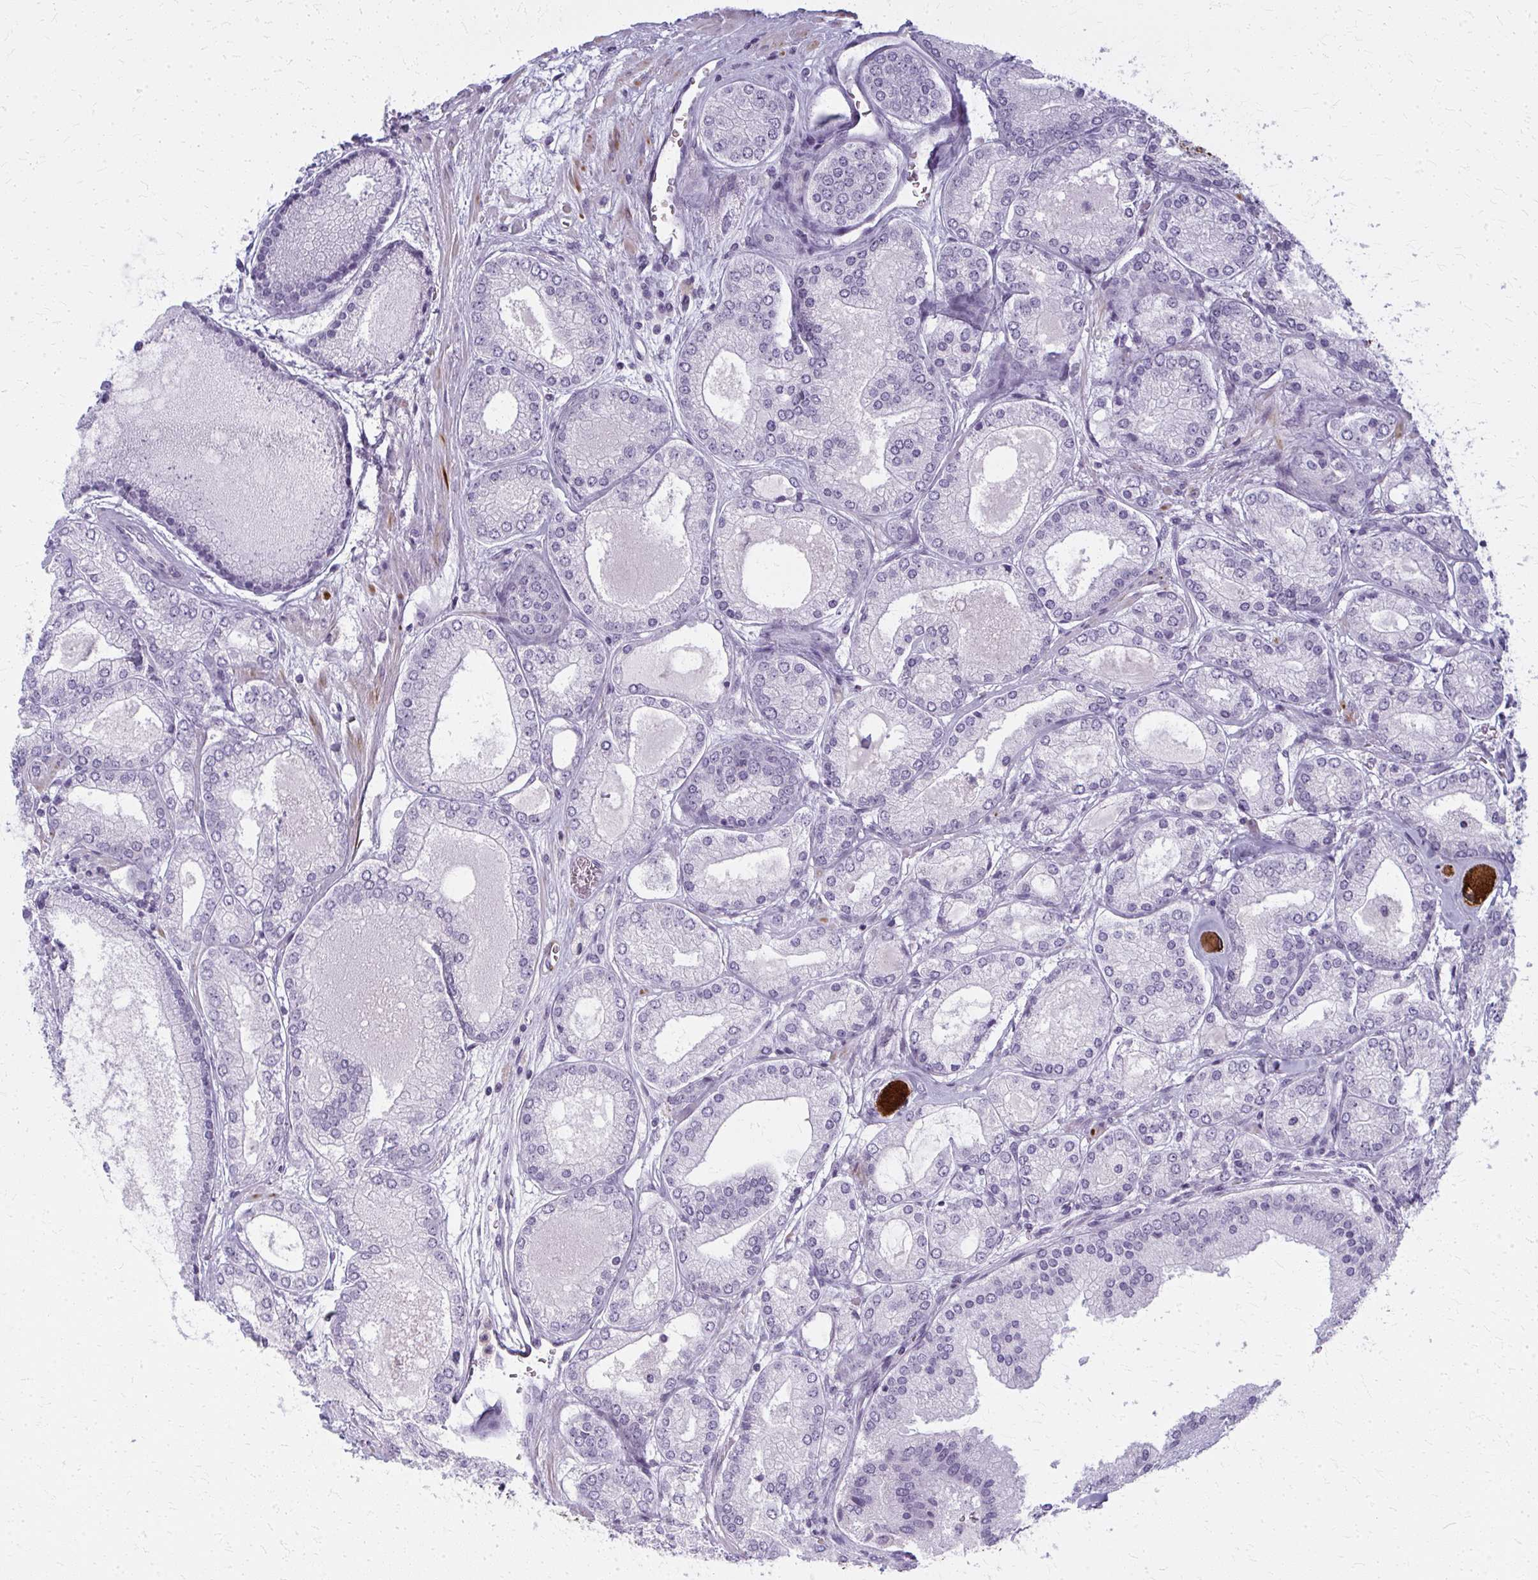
{"staining": {"intensity": "negative", "quantity": "none", "location": "none"}, "tissue": "prostate cancer", "cell_type": "Tumor cells", "image_type": "cancer", "snomed": [{"axis": "morphology", "description": "Adenocarcinoma, High grade"}, {"axis": "topography", "description": "Prostate"}], "caption": "Adenocarcinoma (high-grade) (prostate) stained for a protein using IHC exhibits no positivity tumor cells.", "gene": "CASQ2", "patient": {"sex": "male", "age": 67}}